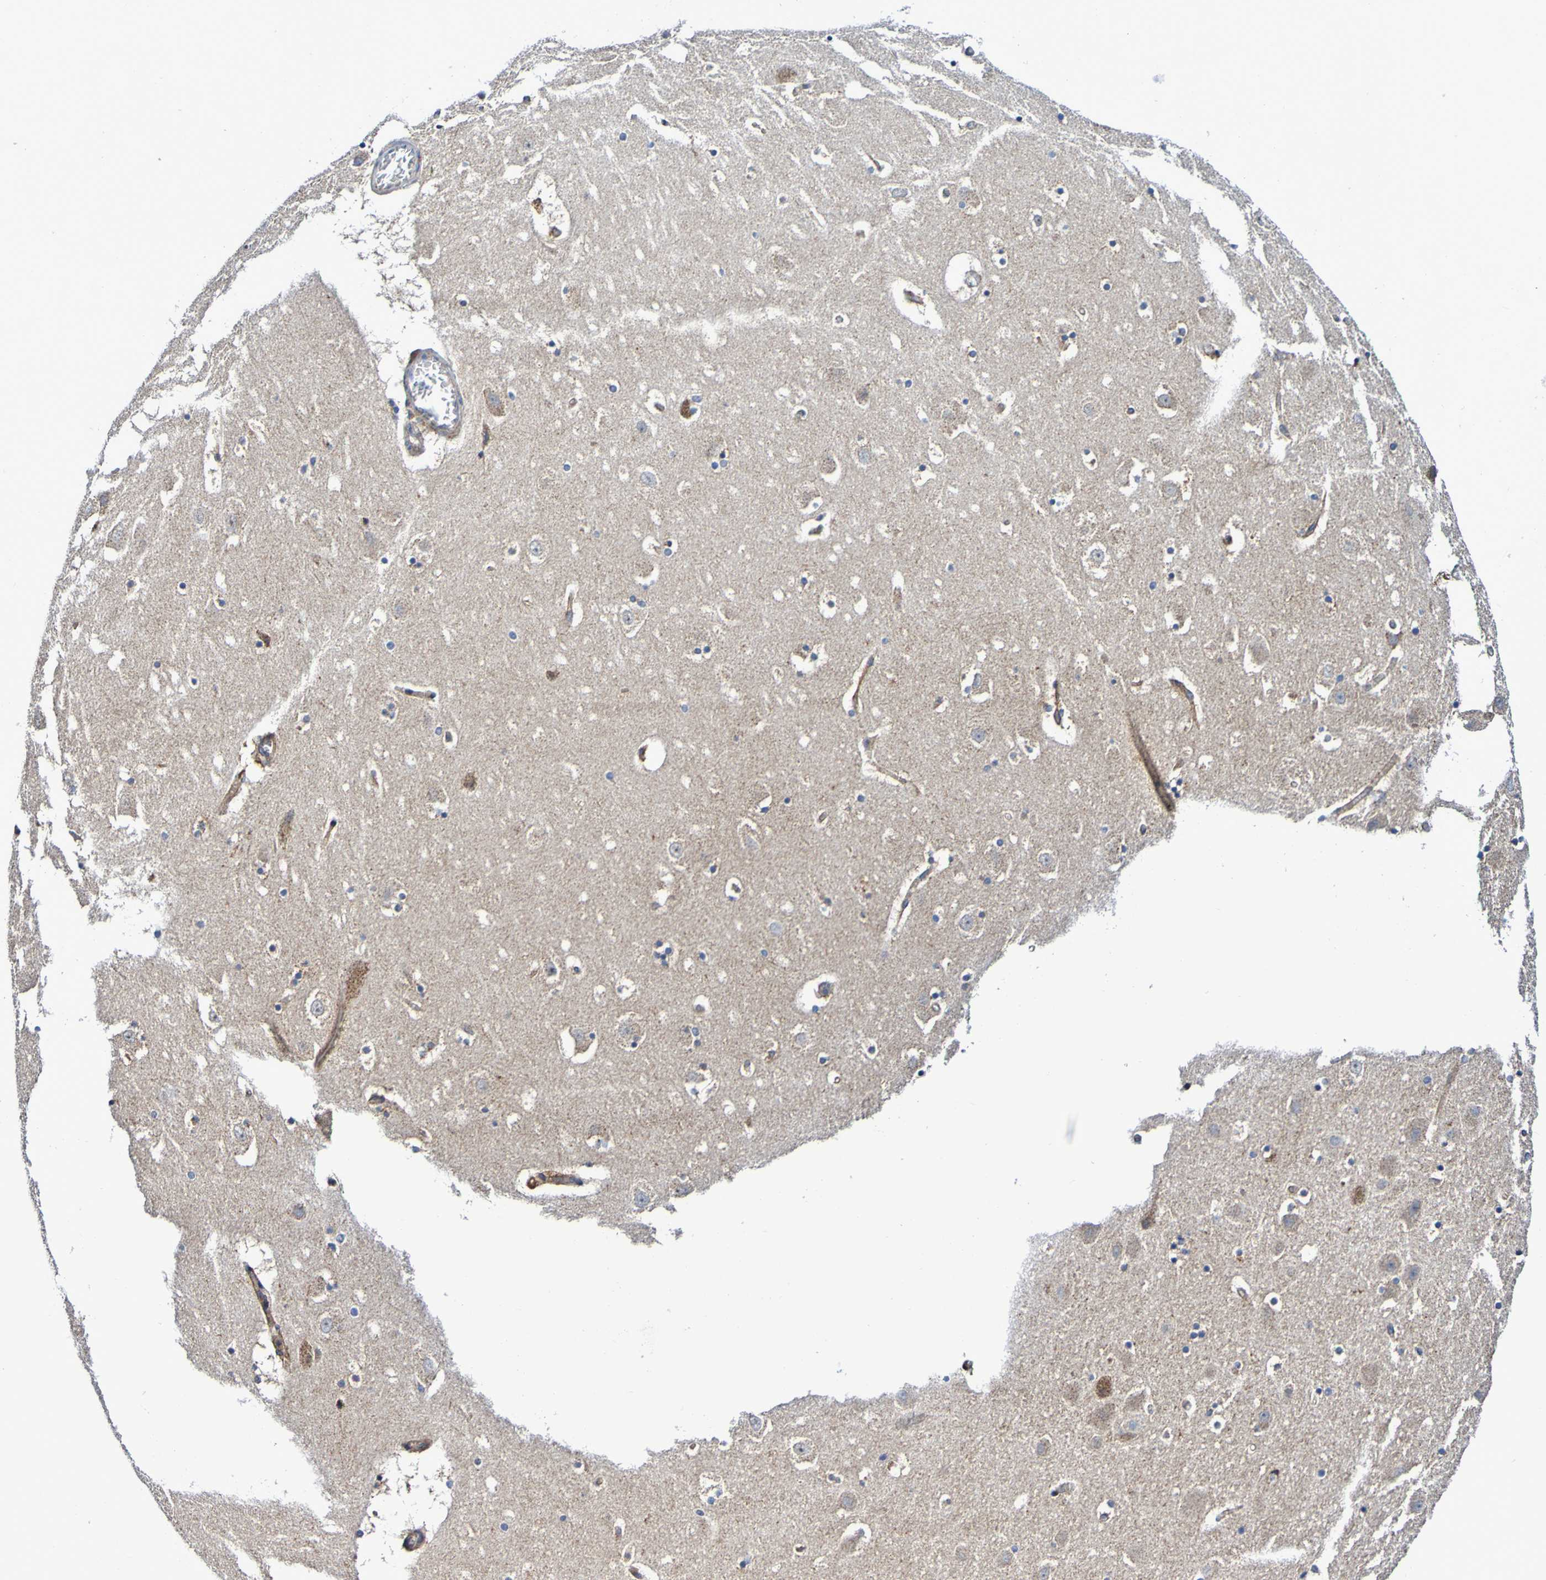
{"staining": {"intensity": "moderate", "quantity": "<25%", "location": "cytoplasmic/membranous"}, "tissue": "hippocampus", "cell_type": "Glial cells", "image_type": "normal", "snomed": [{"axis": "morphology", "description": "Normal tissue, NOS"}, {"axis": "topography", "description": "Hippocampus"}], "caption": "Immunohistochemical staining of benign hippocampus reveals moderate cytoplasmic/membranous protein staining in about <25% of glial cells. The staining is performed using DAB (3,3'-diaminobenzidine) brown chromogen to label protein expression. The nuclei are counter-stained blue using hematoxylin.", "gene": "GJB1", "patient": {"sex": "male", "age": 45}}